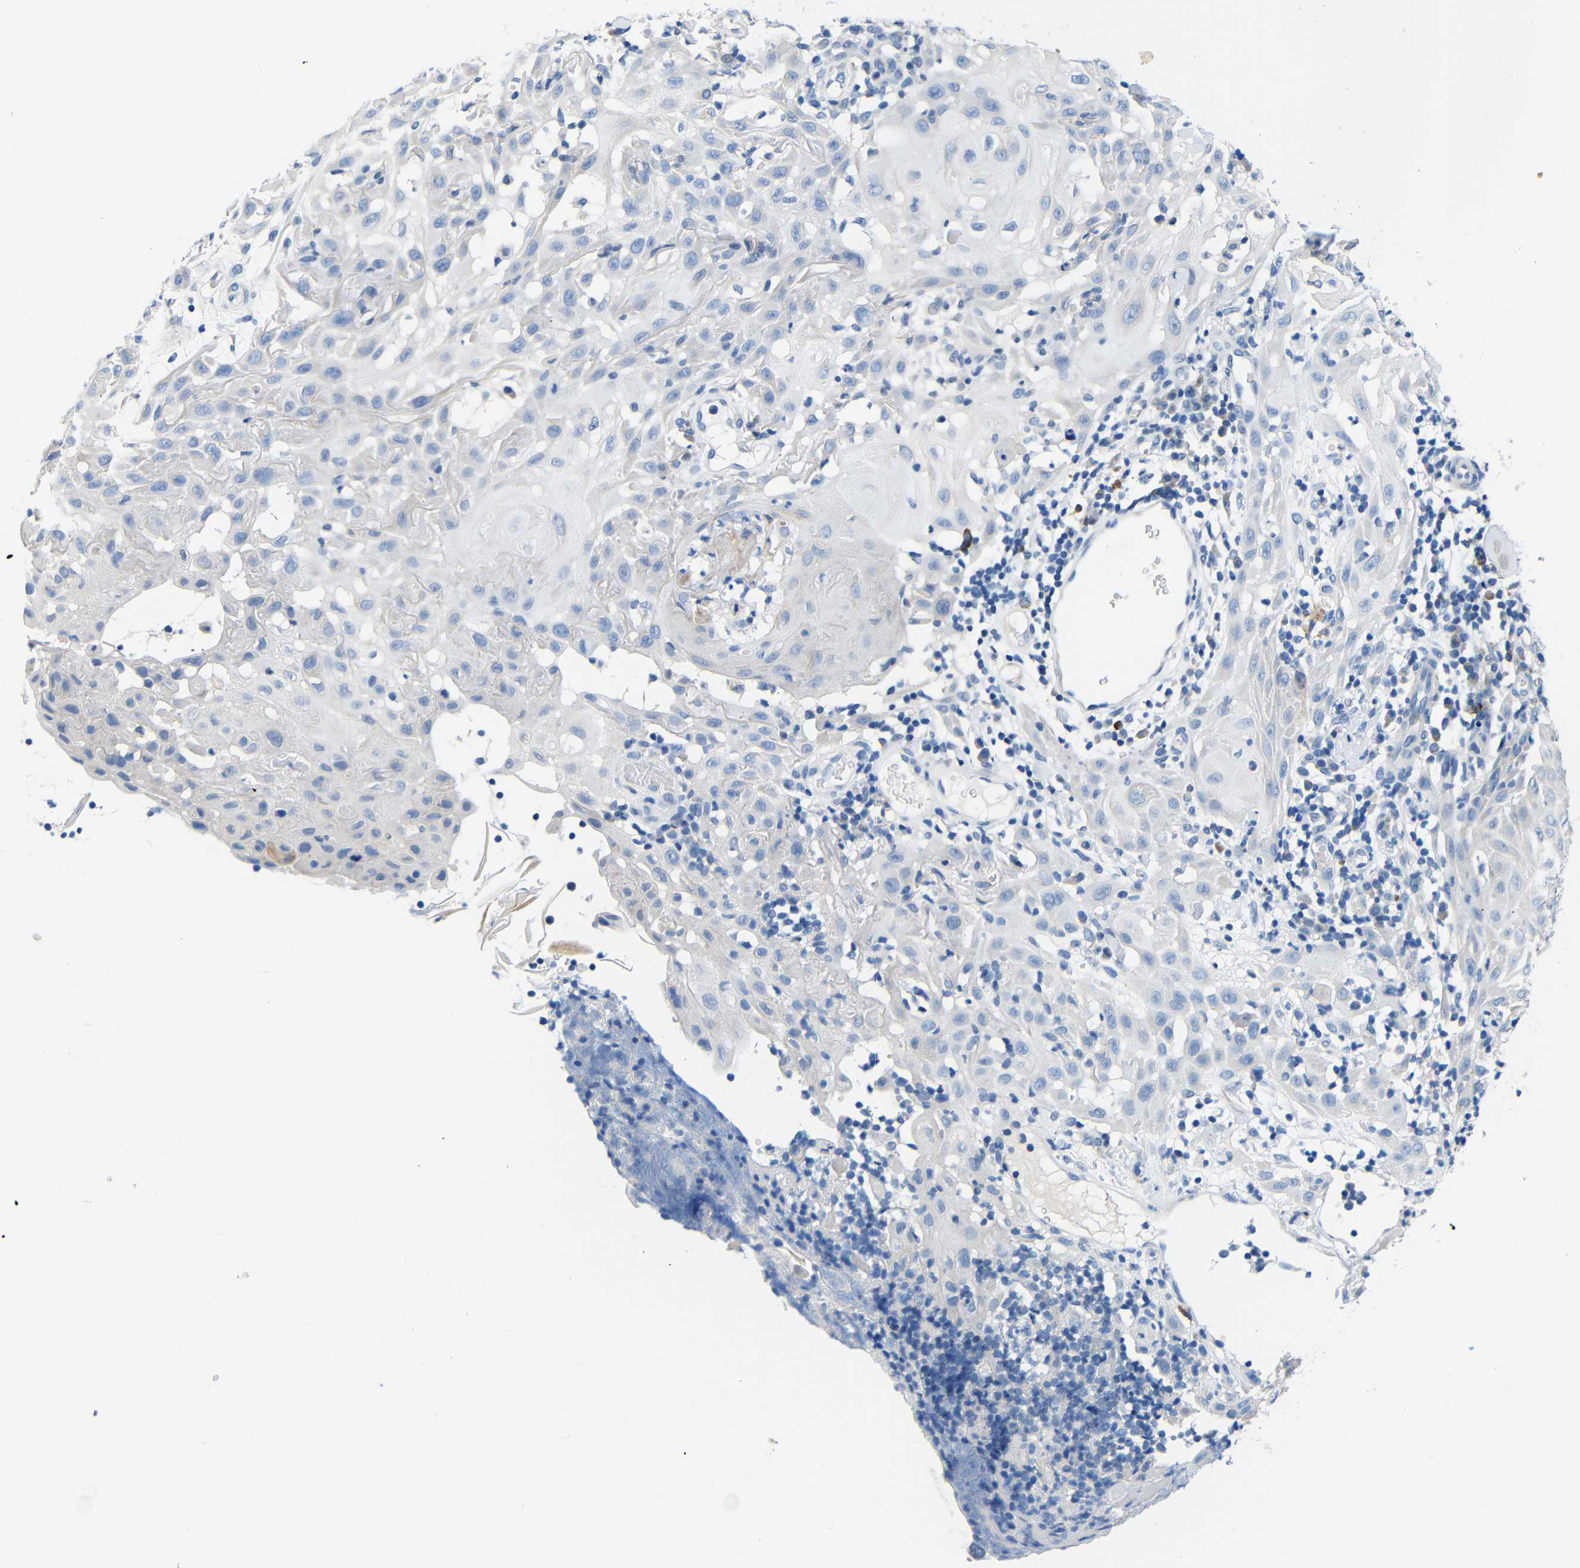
{"staining": {"intensity": "negative", "quantity": "none", "location": "none"}, "tissue": "skin cancer", "cell_type": "Tumor cells", "image_type": "cancer", "snomed": [{"axis": "morphology", "description": "Squamous cell carcinoma, NOS"}, {"axis": "topography", "description": "Skin"}], "caption": "Image shows no significant protein positivity in tumor cells of skin cancer (squamous cell carcinoma).", "gene": "NEGR1", "patient": {"sex": "male", "age": 24}}